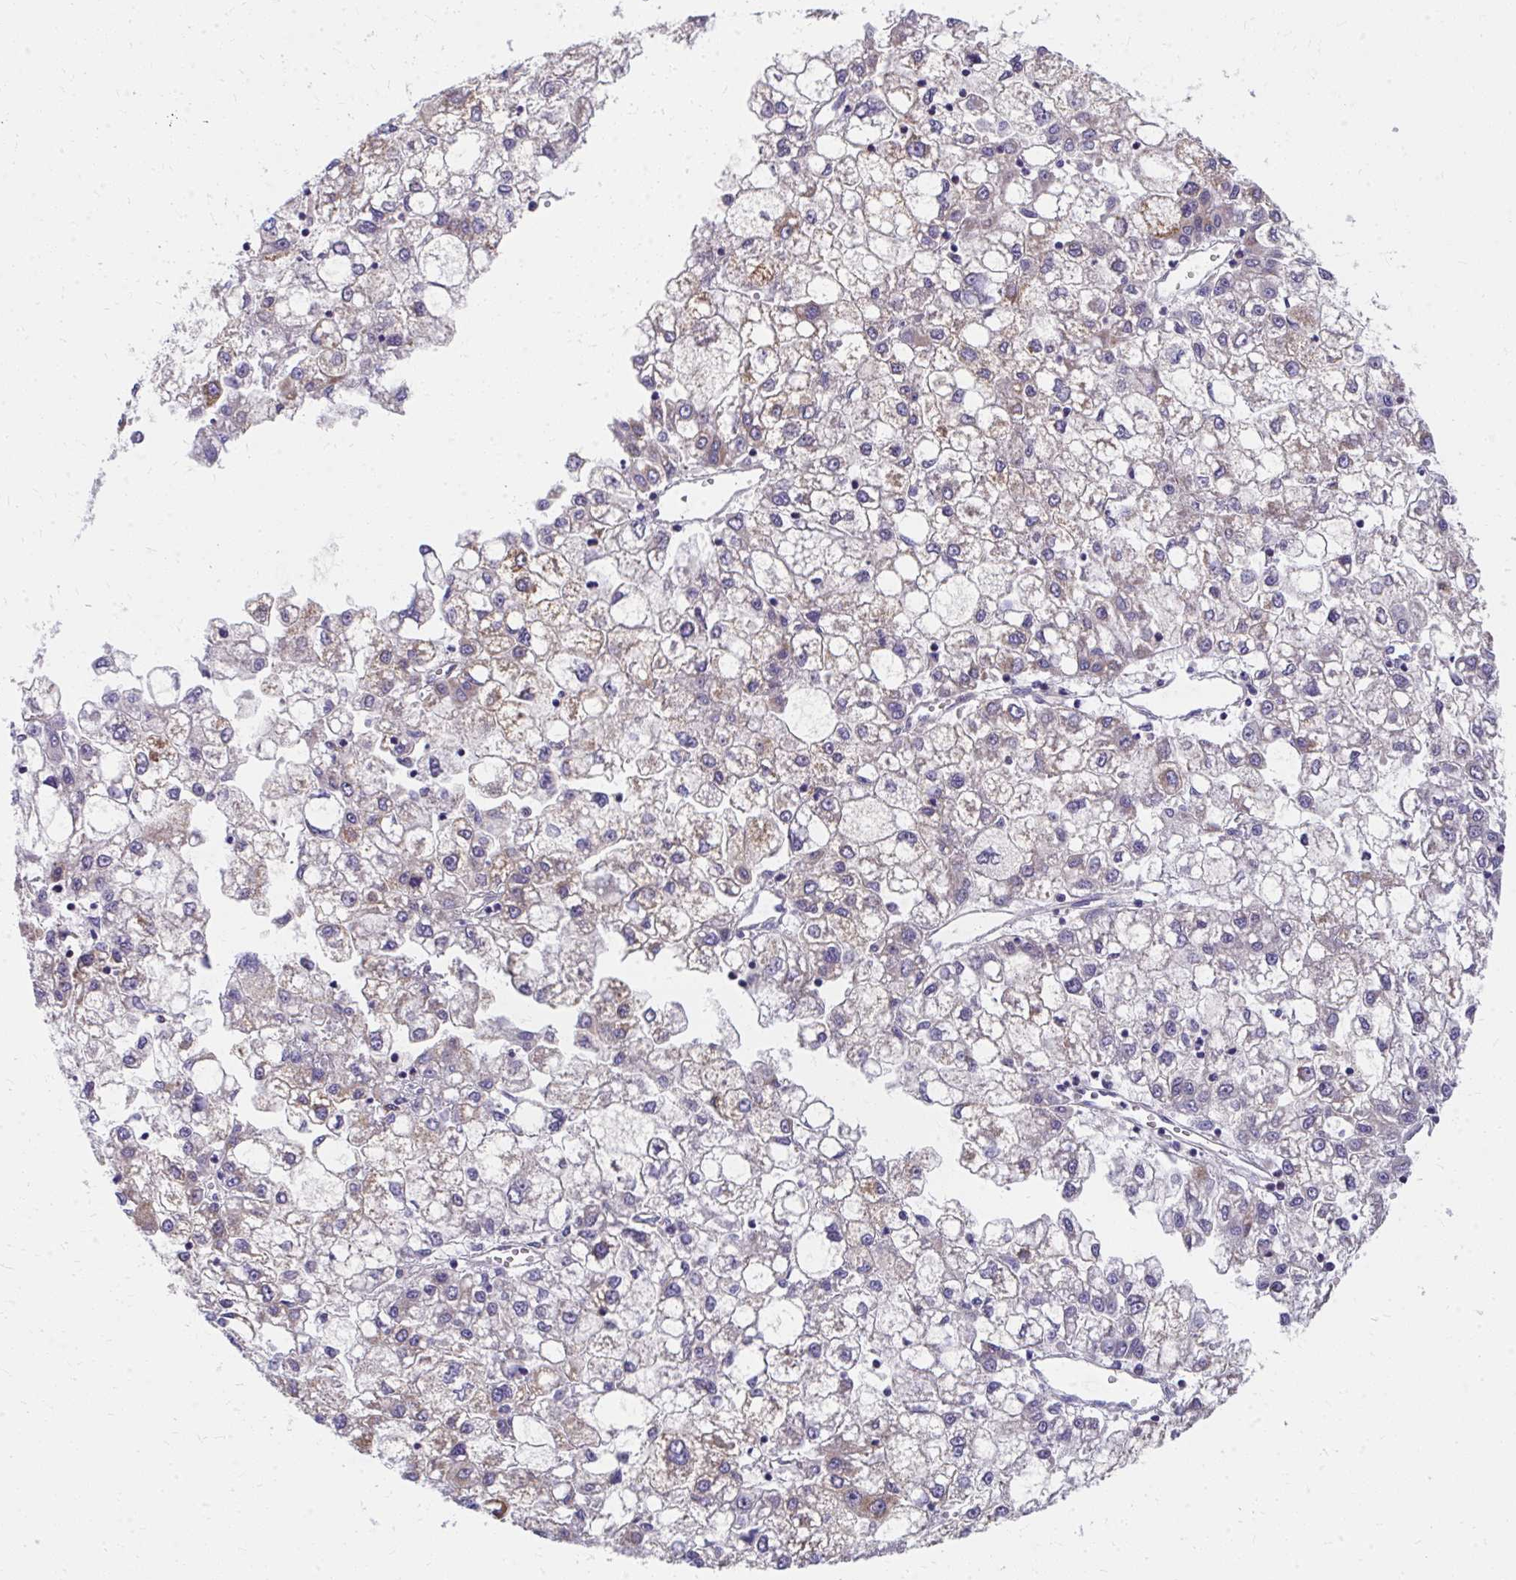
{"staining": {"intensity": "weak", "quantity": "25%-75%", "location": "cytoplasmic/membranous"}, "tissue": "liver cancer", "cell_type": "Tumor cells", "image_type": "cancer", "snomed": [{"axis": "morphology", "description": "Carcinoma, Hepatocellular, NOS"}, {"axis": "topography", "description": "Liver"}], "caption": "Human liver cancer stained for a protein (brown) reveals weak cytoplasmic/membranous positive positivity in approximately 25%-75% of tumor cells.", "gene": "IL37", "patient": {"sex": "male", "age": 40}}